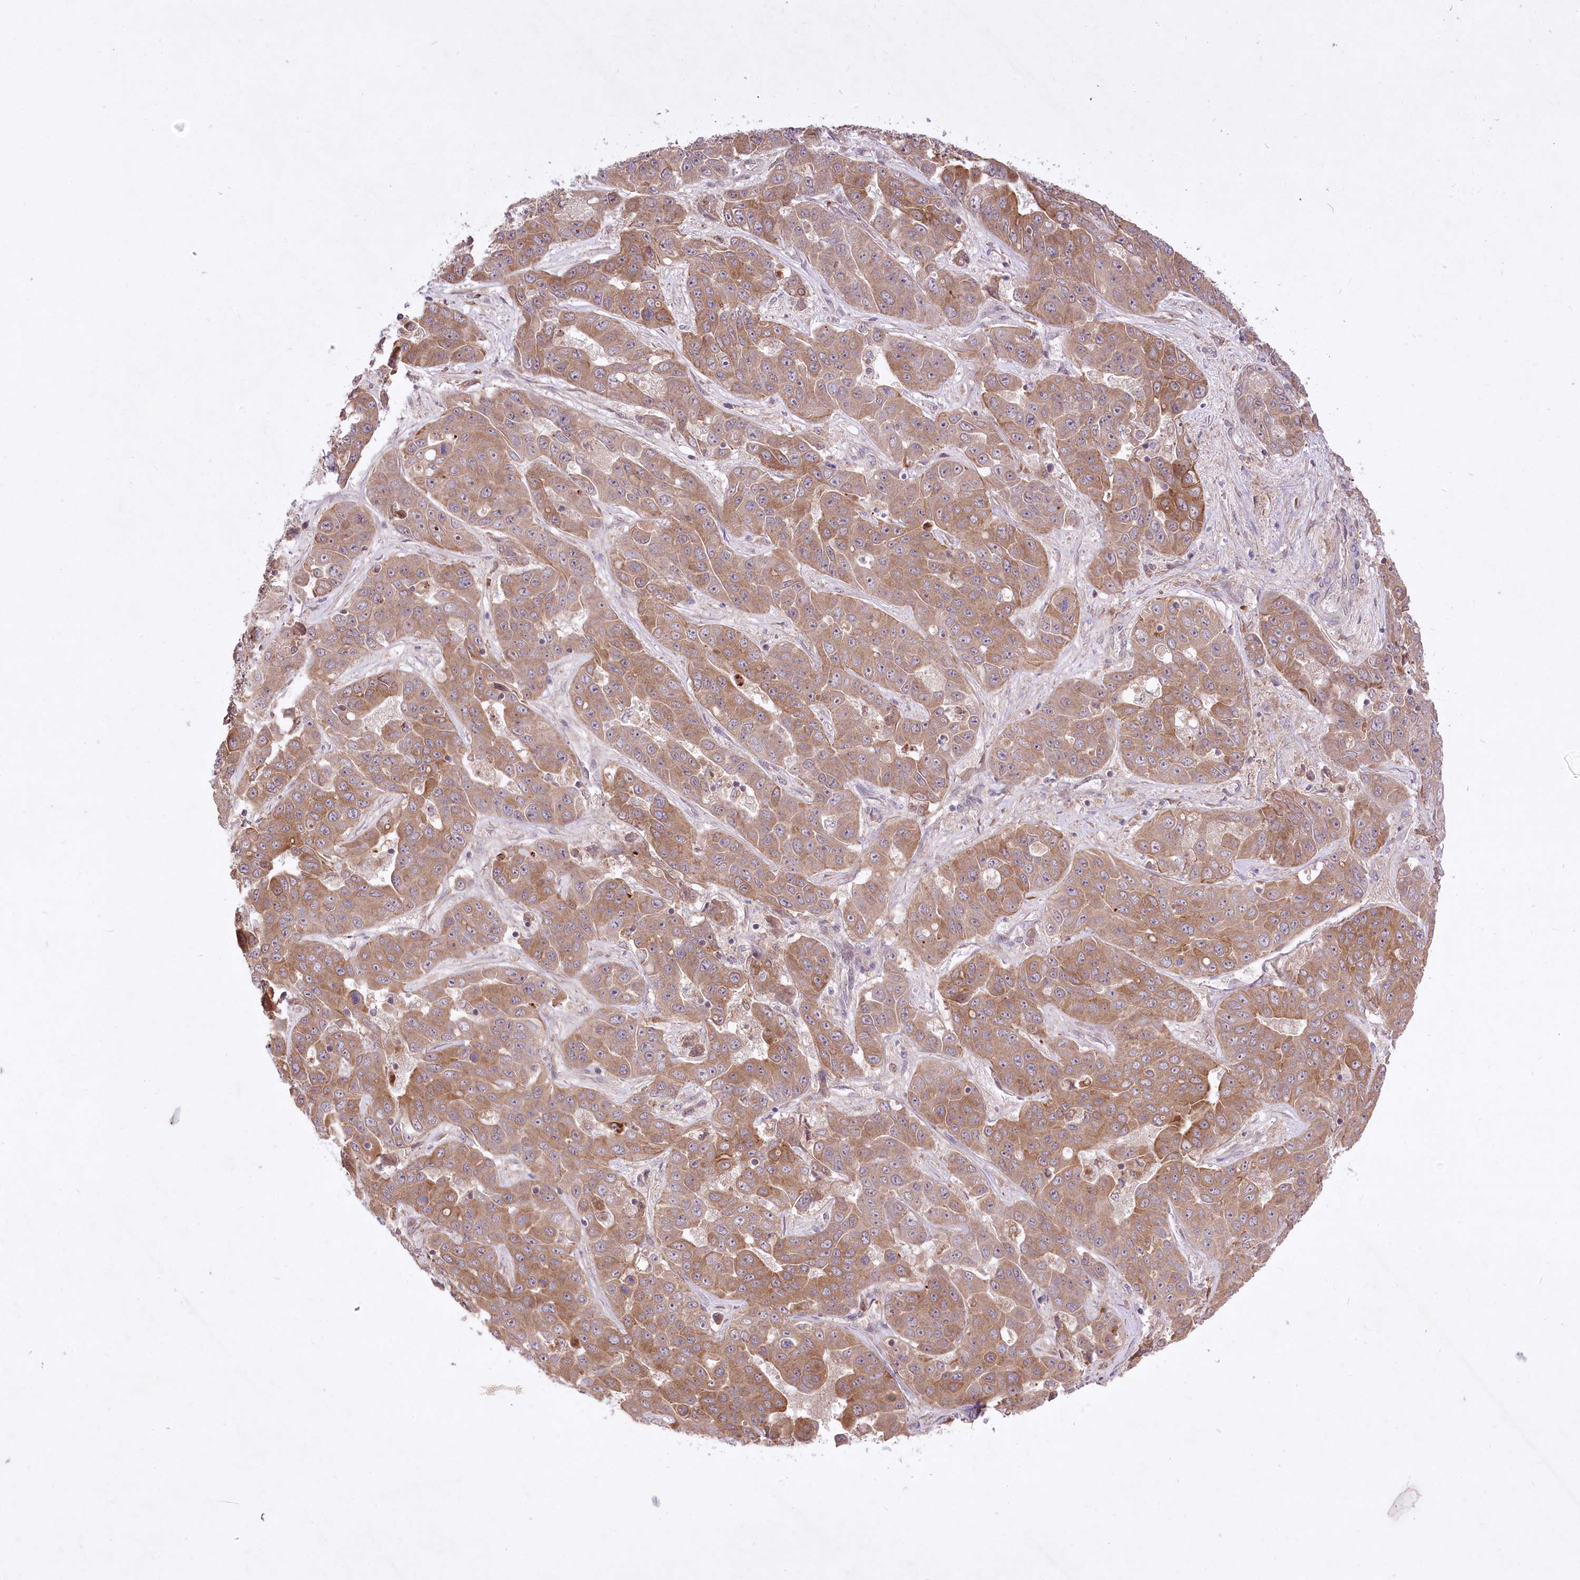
{"staining": {"intensity": "moderate", "quantity": ">75%", "location": "cytoplasmic/membranous"}, "tissue": "liver cancer", "cell_type": "Tumor cells", "image_type": "cancer", "snomed": [{"axis": "morphology", "description": "Cholangiocarcinoma"}, {"axis": "topography", "description": "Liver"}], "caption": "This image demonstrates immunohistochemistry (IHC) staining of human liver cholangiocarcinoma, with medium moderate cytoplasmic/membranous expression in approximately >75% of tumor cells.", "gene": "HELT", "patient": {"sex": "female", "age": 52}}